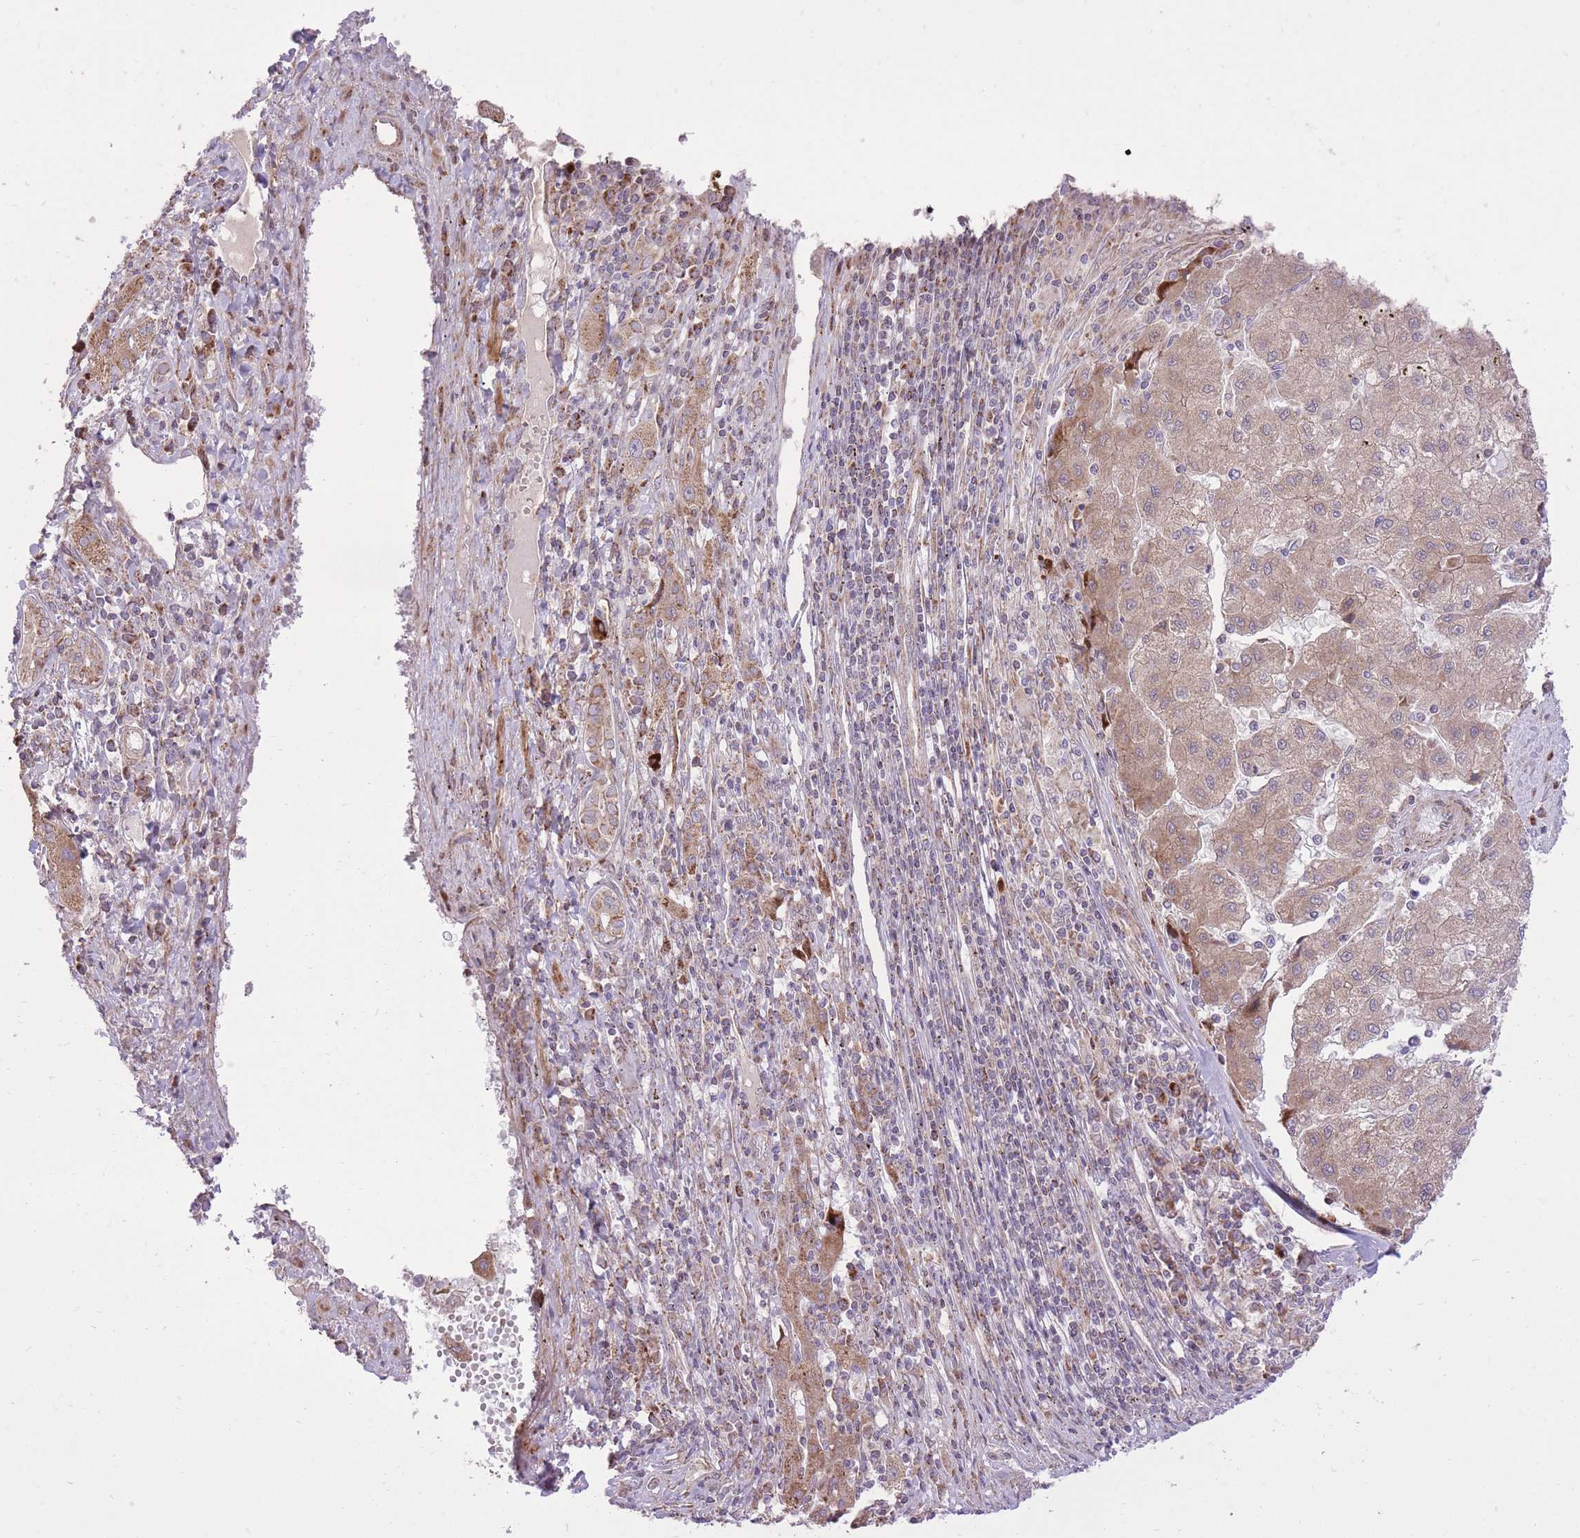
{"staining": {"intensity": "moderate", "quantity": ">75%", "location": "cytoplasmic/membranous"}, "tissue": "liver cancer", "cell_type": "Tumor cells", "image_type": "cancer", "snomed": [{"axis": "morphology", "description": "Carcinoma, Hepatocellular, NOS"}, {"axis": "topography", "description": "Liver"}], "caption": "A brown stain shows moderate cytoplasmic/membranous expression of a protein in human liver cancer (hepatocellular carcinoma) tumor cells.", "gene": "SLC4A4", "patient": {"sex": "male", "age": 72}}